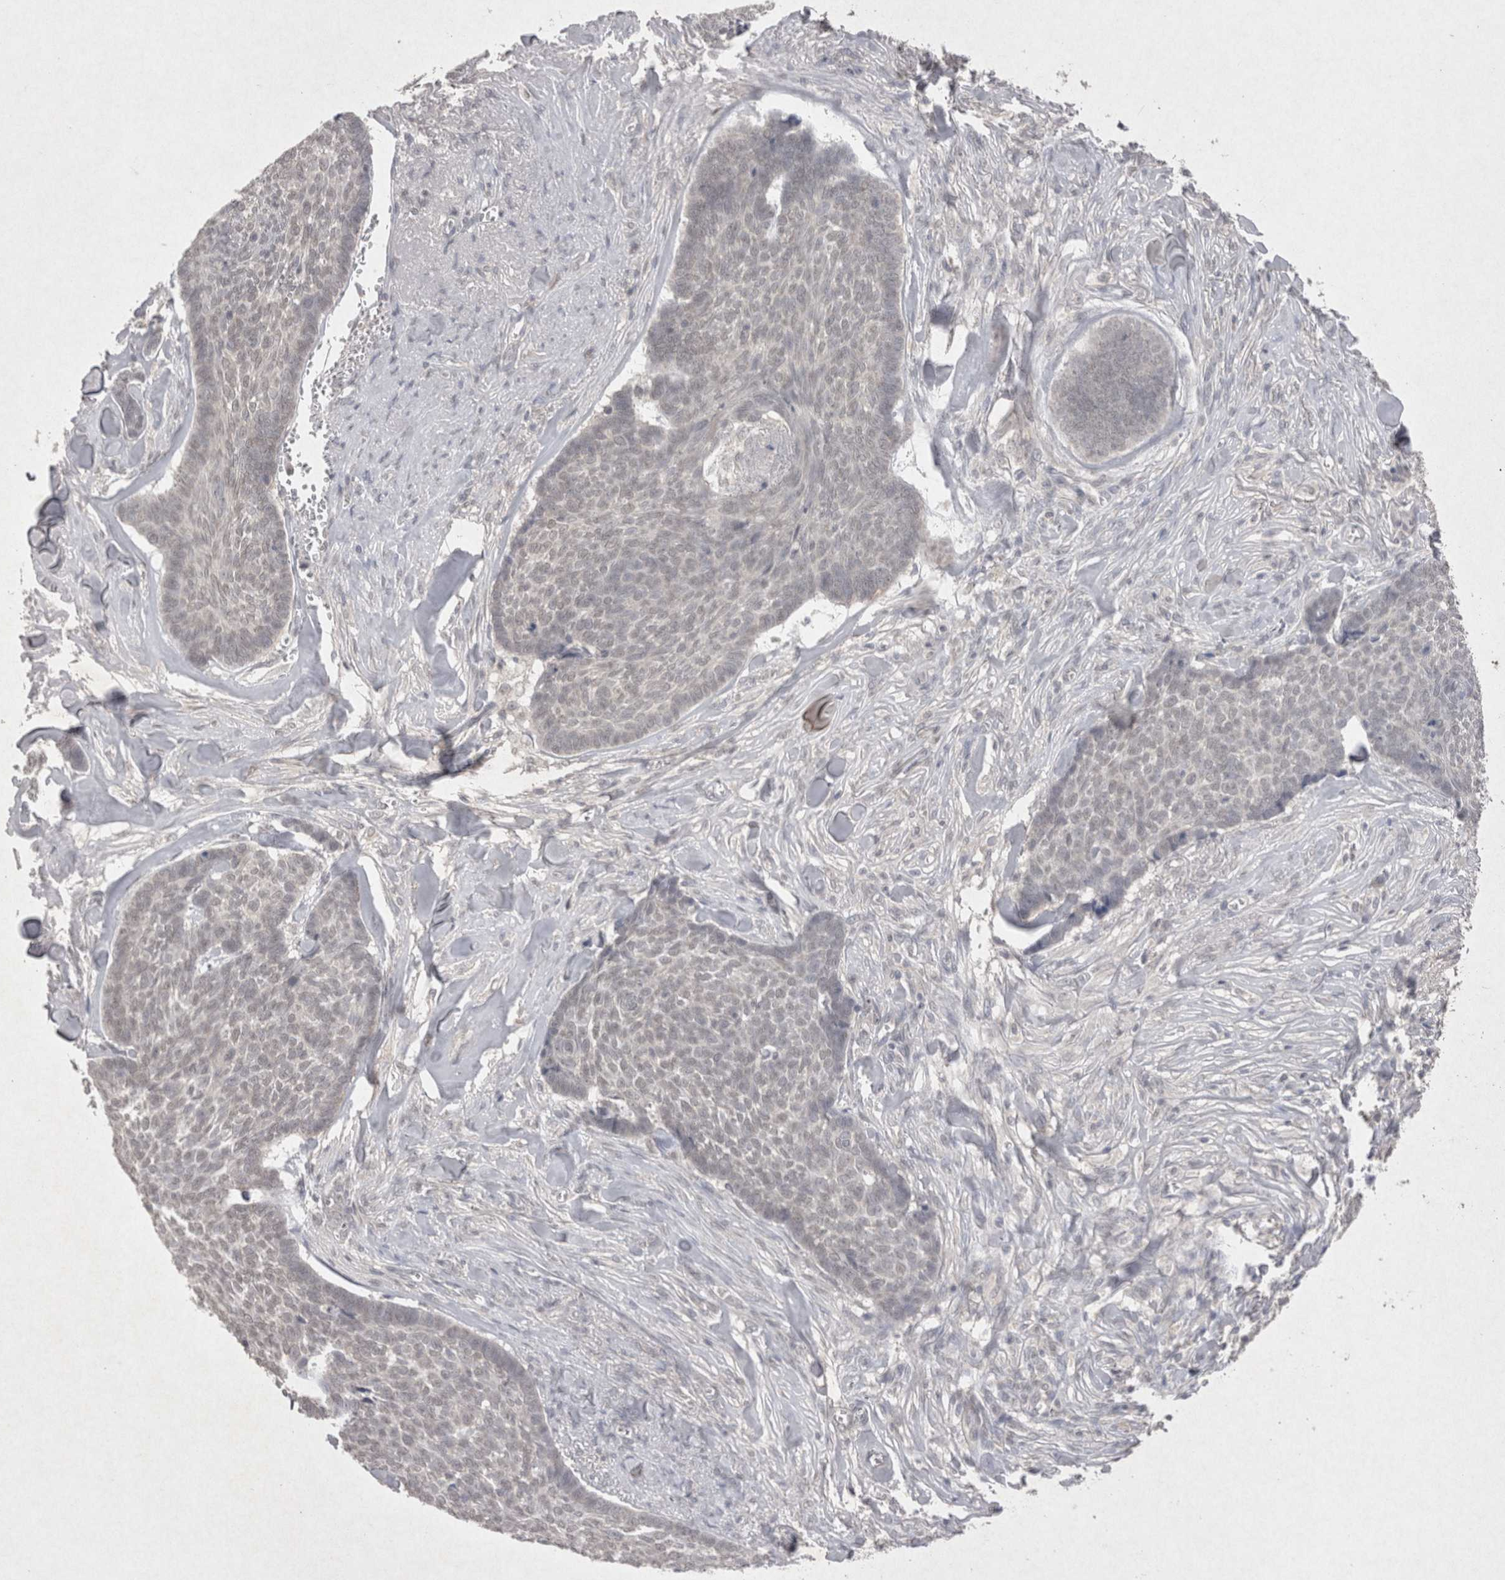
{"staining": {"intensity": "negative", "quantity": "none", "location": "none"}, "tissue": "skin cancer", "cell_type": "Tumor cells", "image_type": "cancer", "snomed": [{"axis": "morphology", "description": "Basal cell carcinoma"}, {"axis": "topography", "description": "Skin"}], "caption": "Immunohistochemical staining of skin cancer (basal cell carcinoma) demonstrates no significant positivity in tumor cells.", "gene": "LYVE1", "patient": {"sex": "male", "age": 84}}